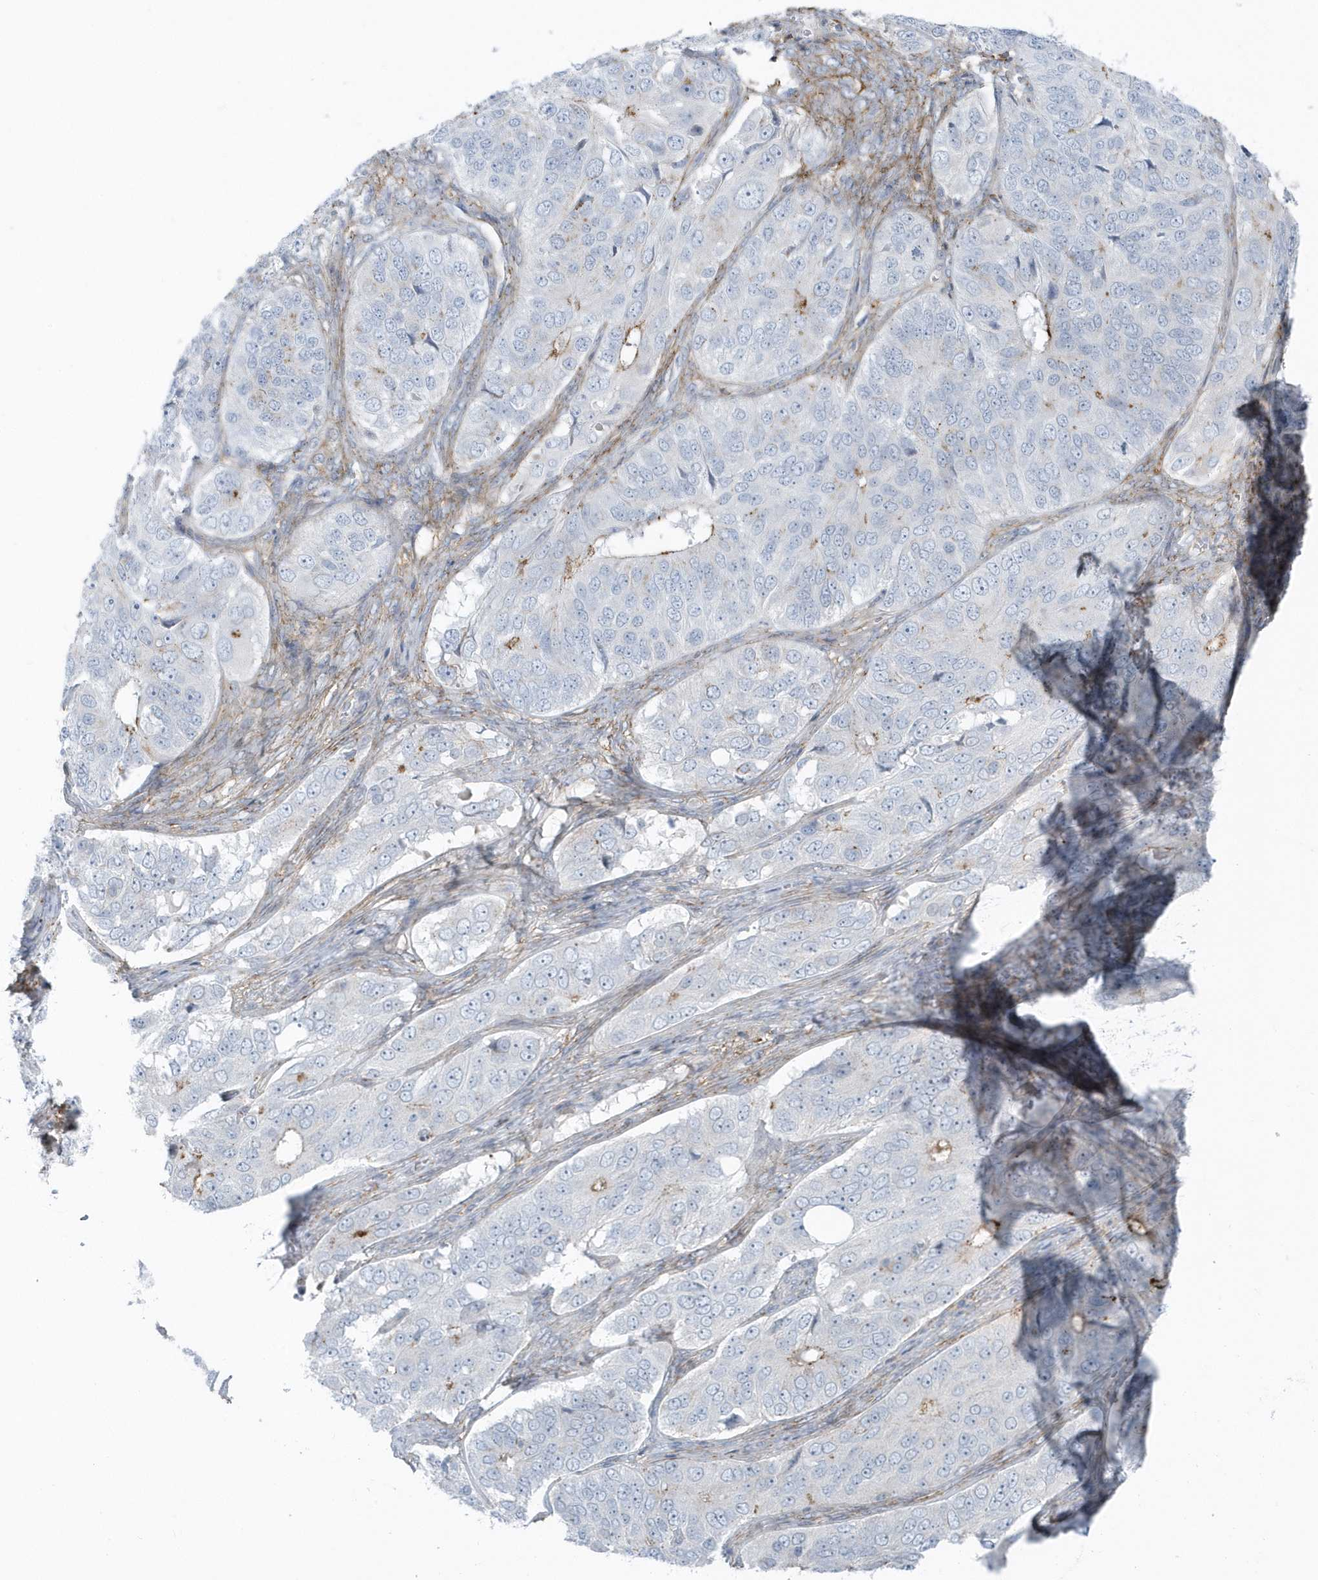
{"staining": {"intensity": "moderate", "quantity": "<25%", "location": "cytoplasmic/membranous"}, "tissue": "ovarian cancer", "cell_type": "Tumor cells", "image_type": "cancer", "snomed": [{"axis": "morphology", "description": "Carcinoma, endometroid"}, {"axis": "topography", "description": "Ovary"}], "caption": "The image demonstrates immunohistochemical staining of ovarian cancer. There is moderate cytoplasmic/membranous staining is present in approximately <25% of tumor cells.", "gene": "CACNB2", "patient": {"sex": "female", "age": 51}}